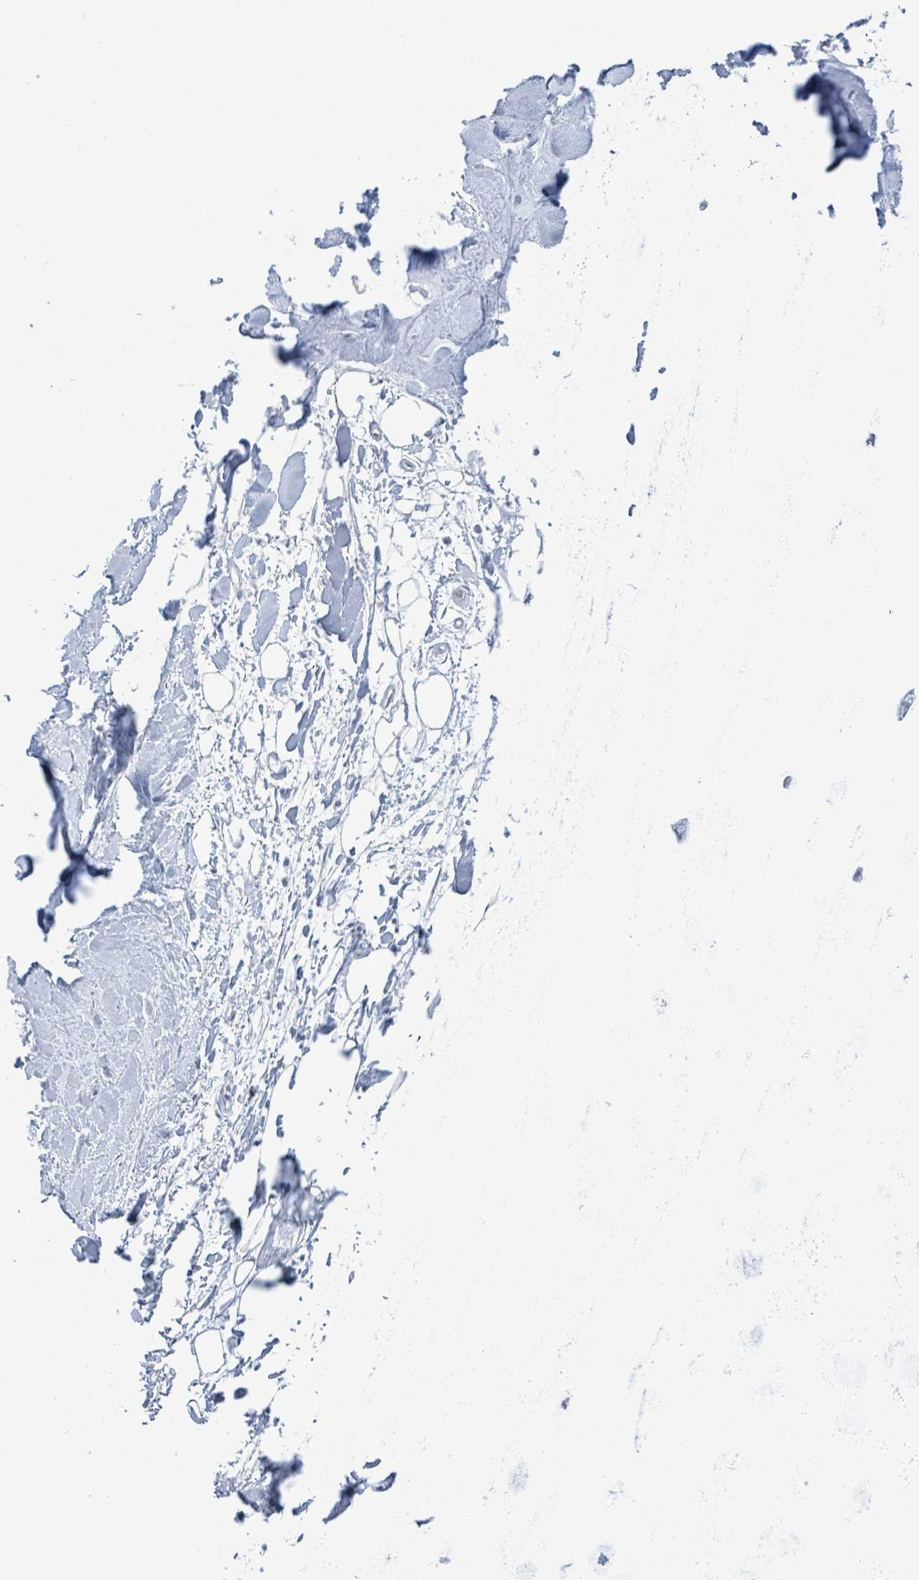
{"staining": {"intensity": "negative", "quantity": "none", "location": "none"}, "tissue": "adipose tissue", "cell_type": "Adipocytes", "image_type": "normal", "snomed": [{"axis": "morphology", "description": "Normal tissue, NOS"}, {"axis": "topography", "description": "Cartilage tissue"}], "caption": "Adipose tissue stained for a protein using immunohistochemistry shows no staining adipocytes.", "gene": "NOMO1", "patient": {"sex": "male", "age": 57}}